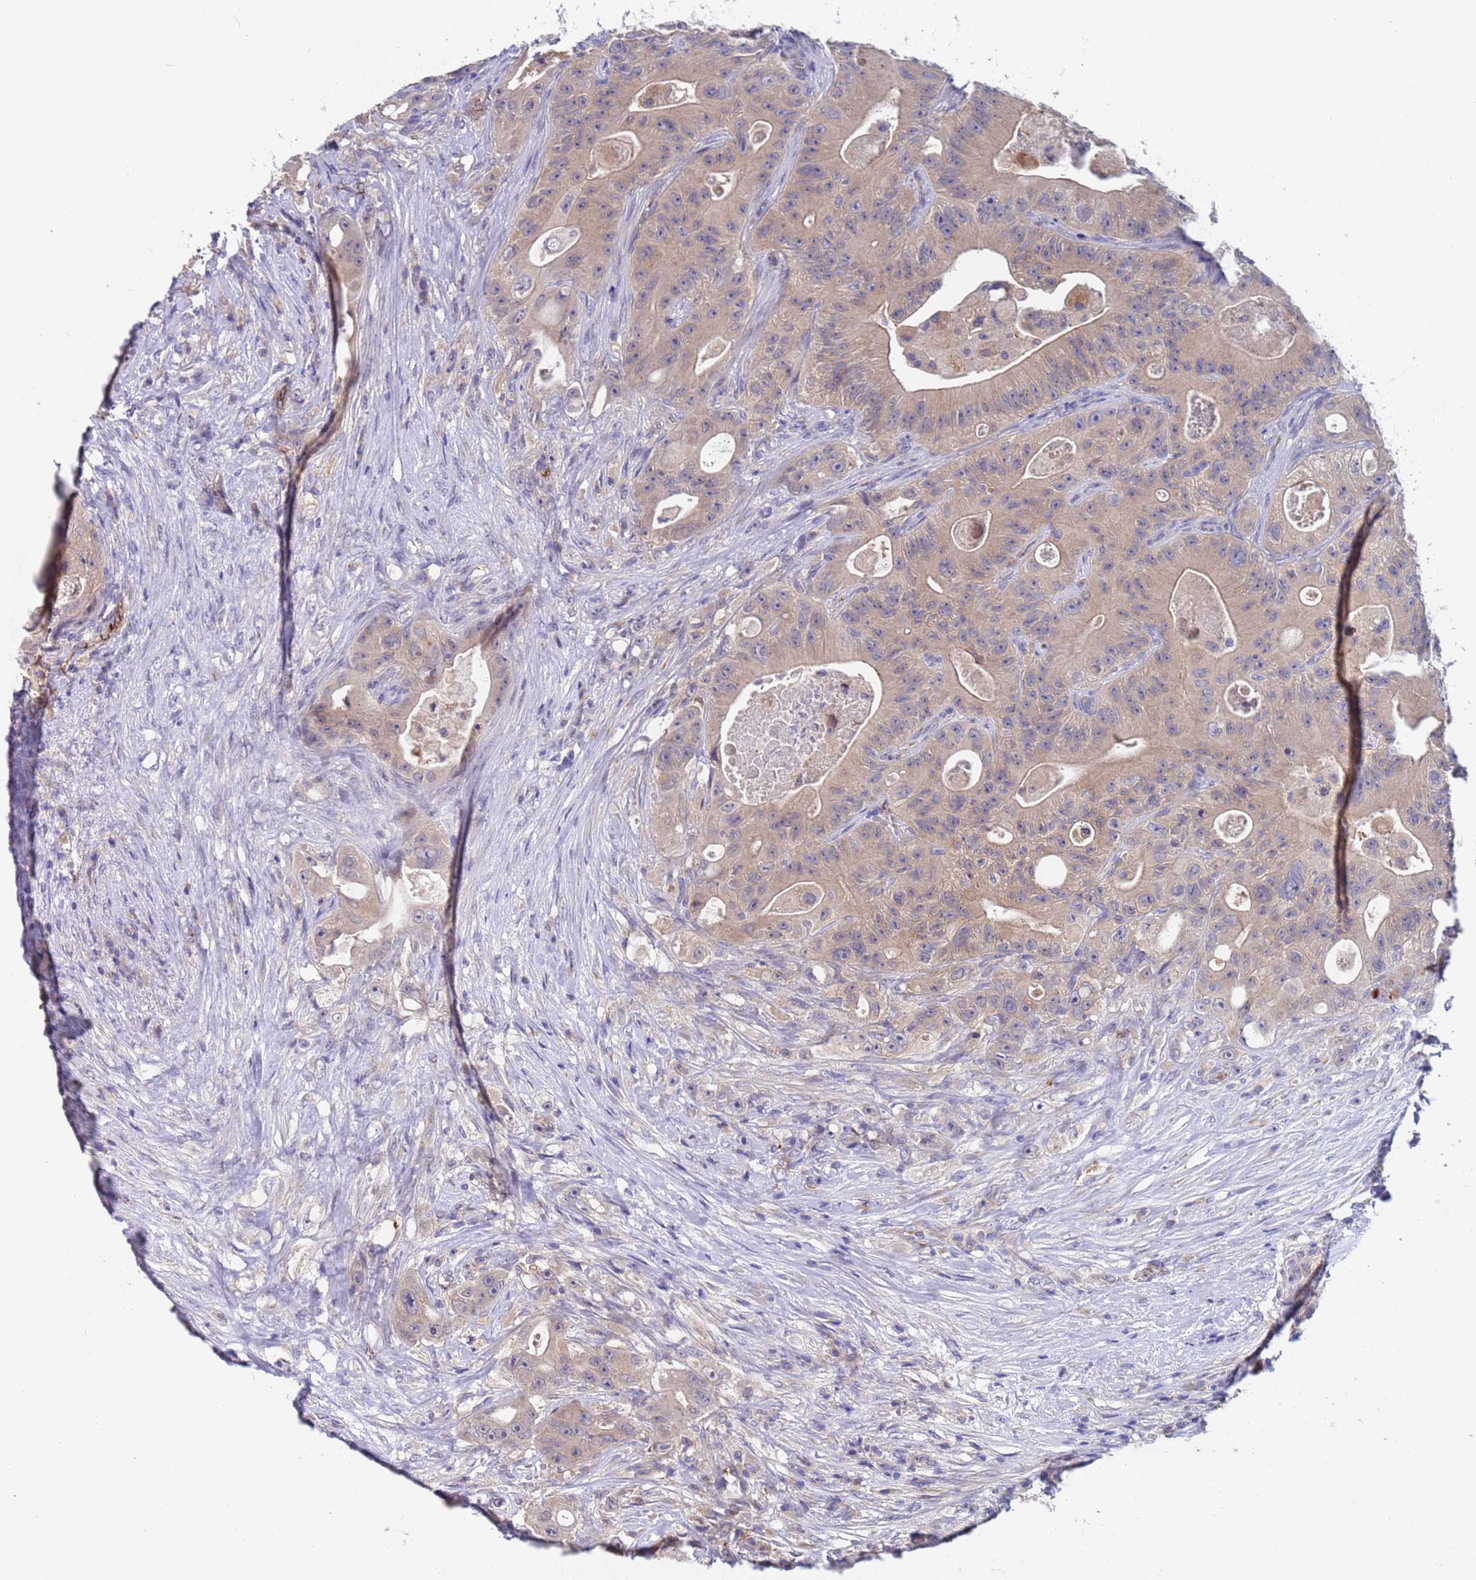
{"staining": {"intensity": "weak", "quantity": ">75%", "location": "cytoplasmic/membranous"}, "tissue": "colorectal cancer", "cell_type": "Tumor cells", "image_type": "cancer", "snomed": [{"axis": "morphology", "description": "Adenocarcinoma, NOS"}, {"axis": "topography", "description": "Colon"}], "caption": "Immunohistochemistry (IHC) image of human colorectal cancer stained for a protein (brown), which demonstrates low levels of weak cytoplasmic/membranous expression in approximately >75% of tumor cells.", "gene": "ZNF248", "patient": {"sex": "female", "age": 46}}